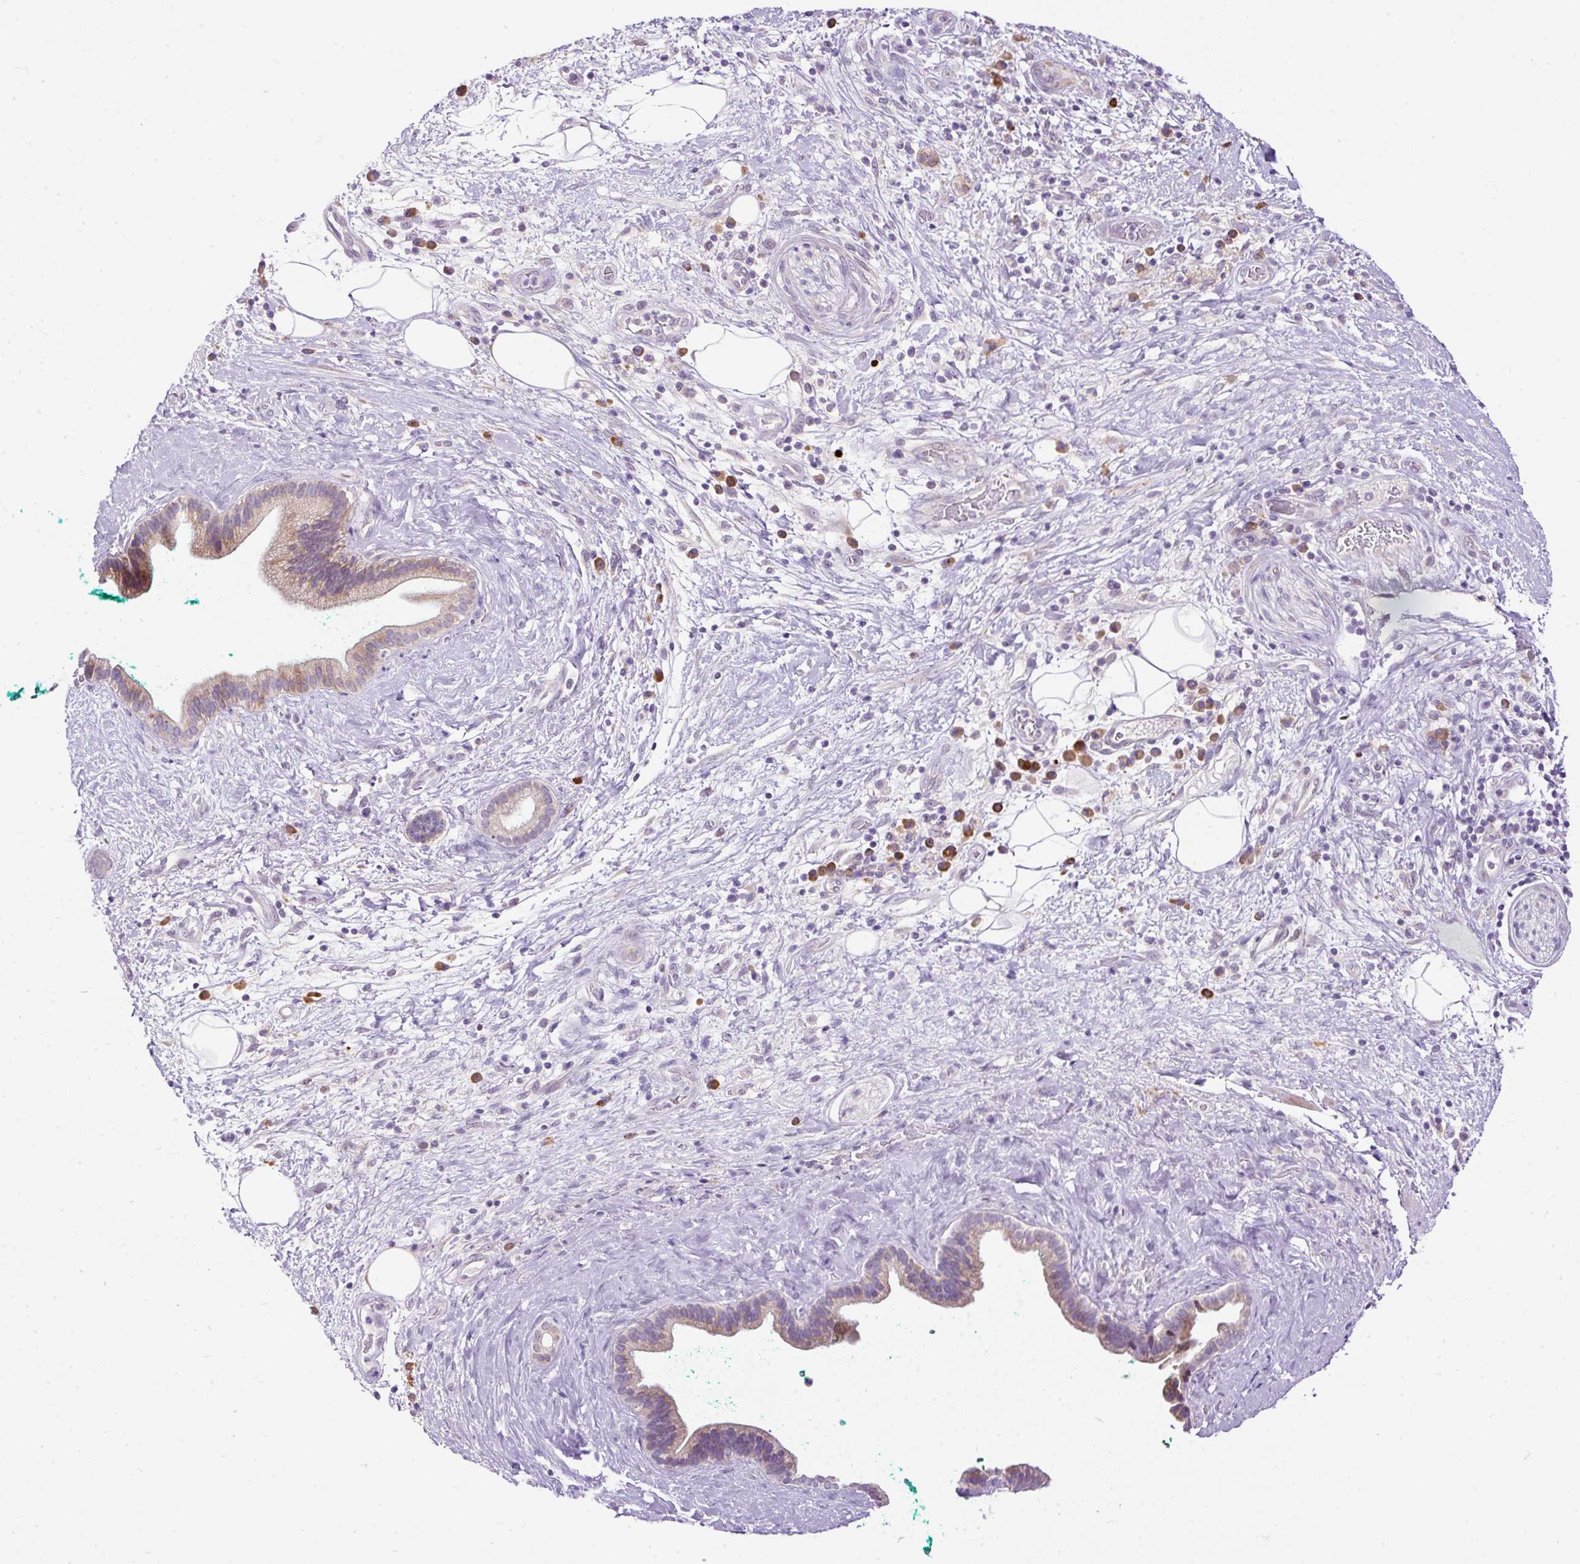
{"staining": {"intensity": "weak", "quantity": ">75%", "location": "cytoplasmic/membranous"}, "tissue": "pancreatic cancer", "cell_type": "Tumor cells", "image_type": "cancer", "snomed": [{"axis": "morphology", "description": "Adenocarcinoma, NOS"}, {"axis": "topography", "description": "Pancreas"}], "caption": "This is an image of immunohistochemistry staining of adenocarcinoma (pancreatic), which shows weak expression in the cytoplasmic/membranous of tumor cells.", "gene": "FMC1", "patient": {"sex": "male", "age": 78}}